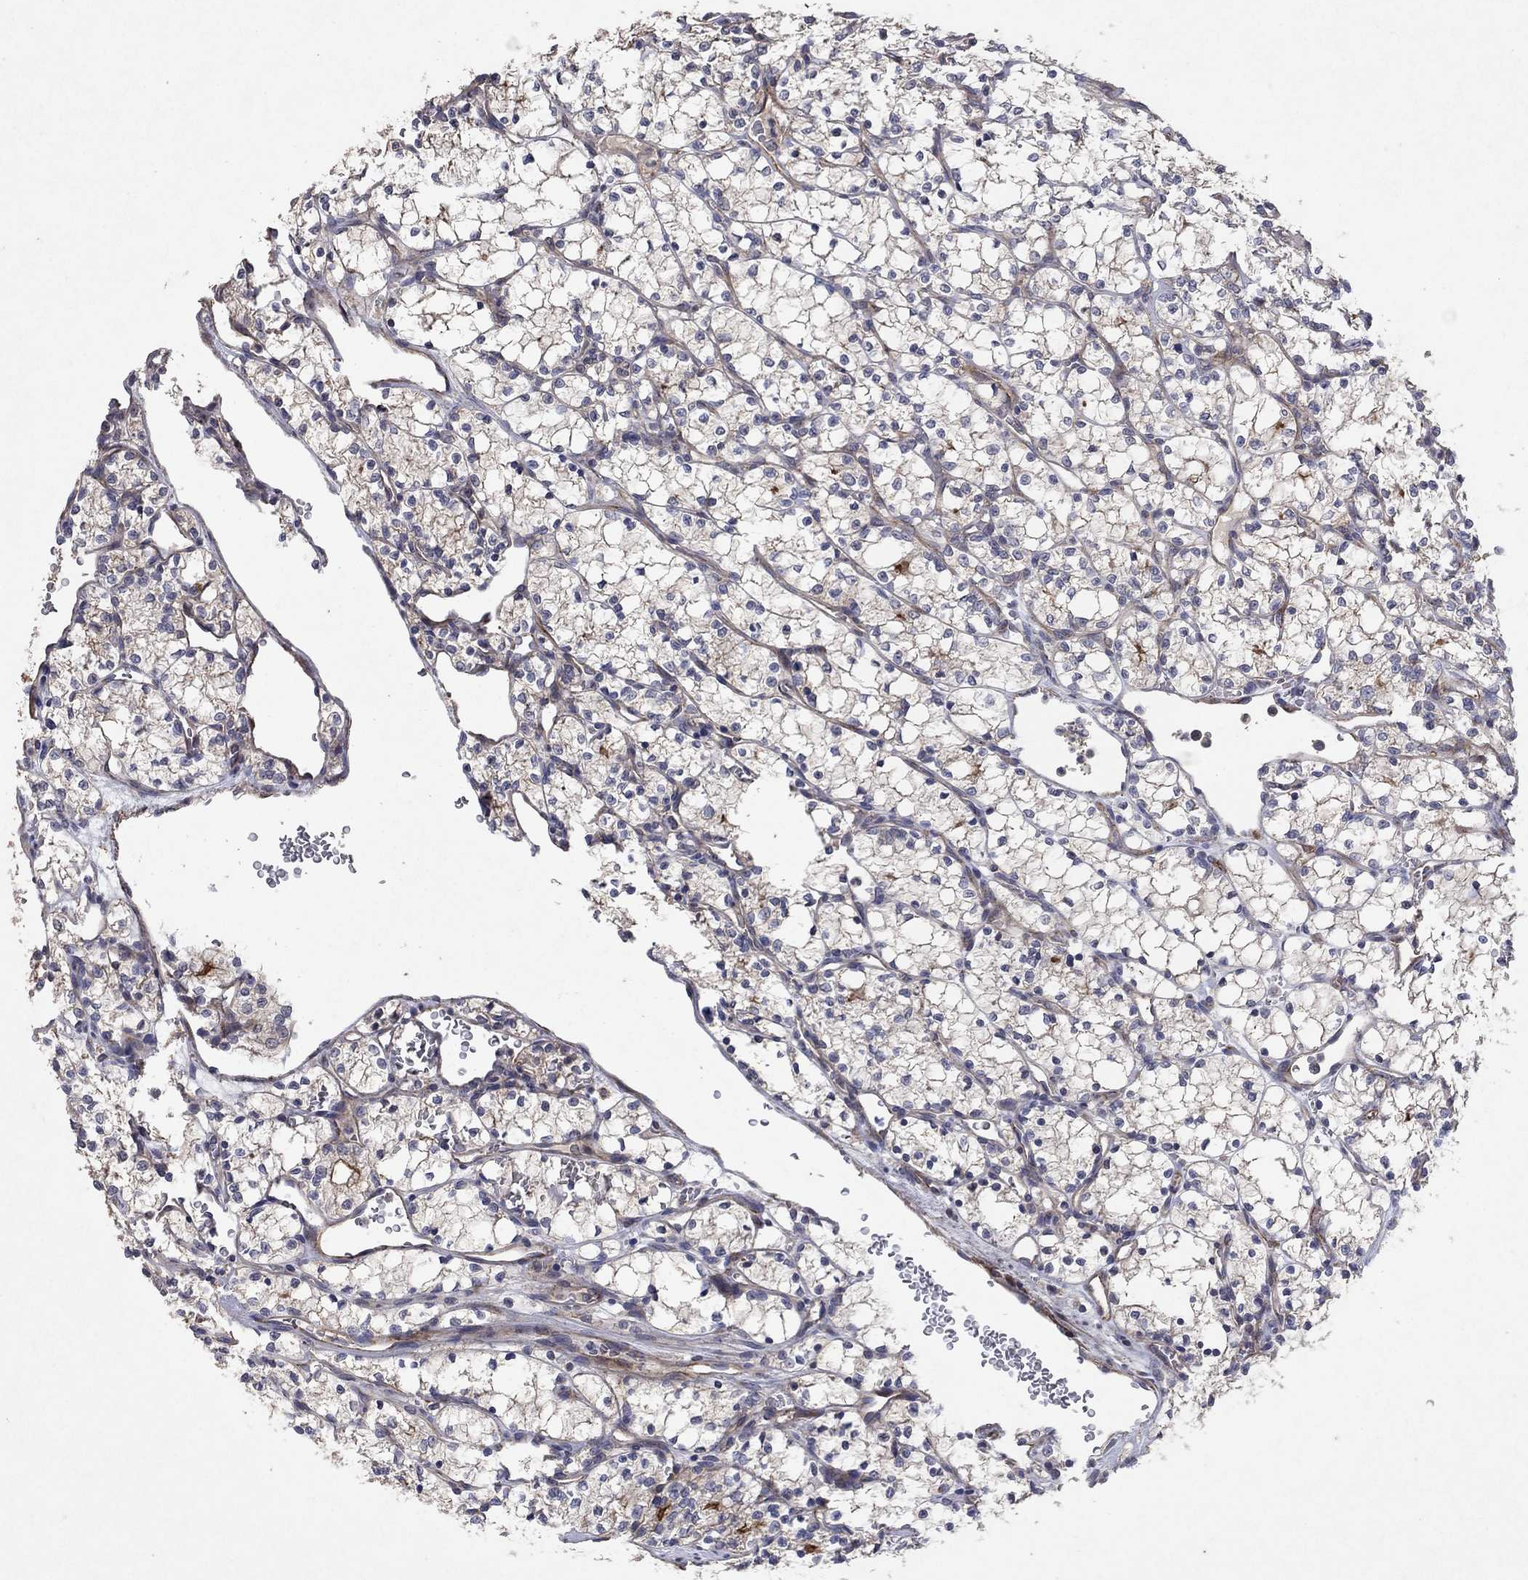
{"staining": {"intensity": "moderate", "quantity": "<25%", "location": "cytoplasmic/membranous"}, "tissue": "renal cancer", "cell_type": "Tumor cells", "image_type": "cancer", "snomed": [{"axis": "morphology", "description": "Adenocarcinoma, NOS"}, {"axis": "topography", "description": "Kidney"}], "caption": "A high-resolution micrograph shows IHC staining of renal cancer, which exhibits moderate cytoplasmic/membranous staining in about <25% of tumor cells.", "gene": "FRG1", "patient": {"sex": "female", "age": 69}}